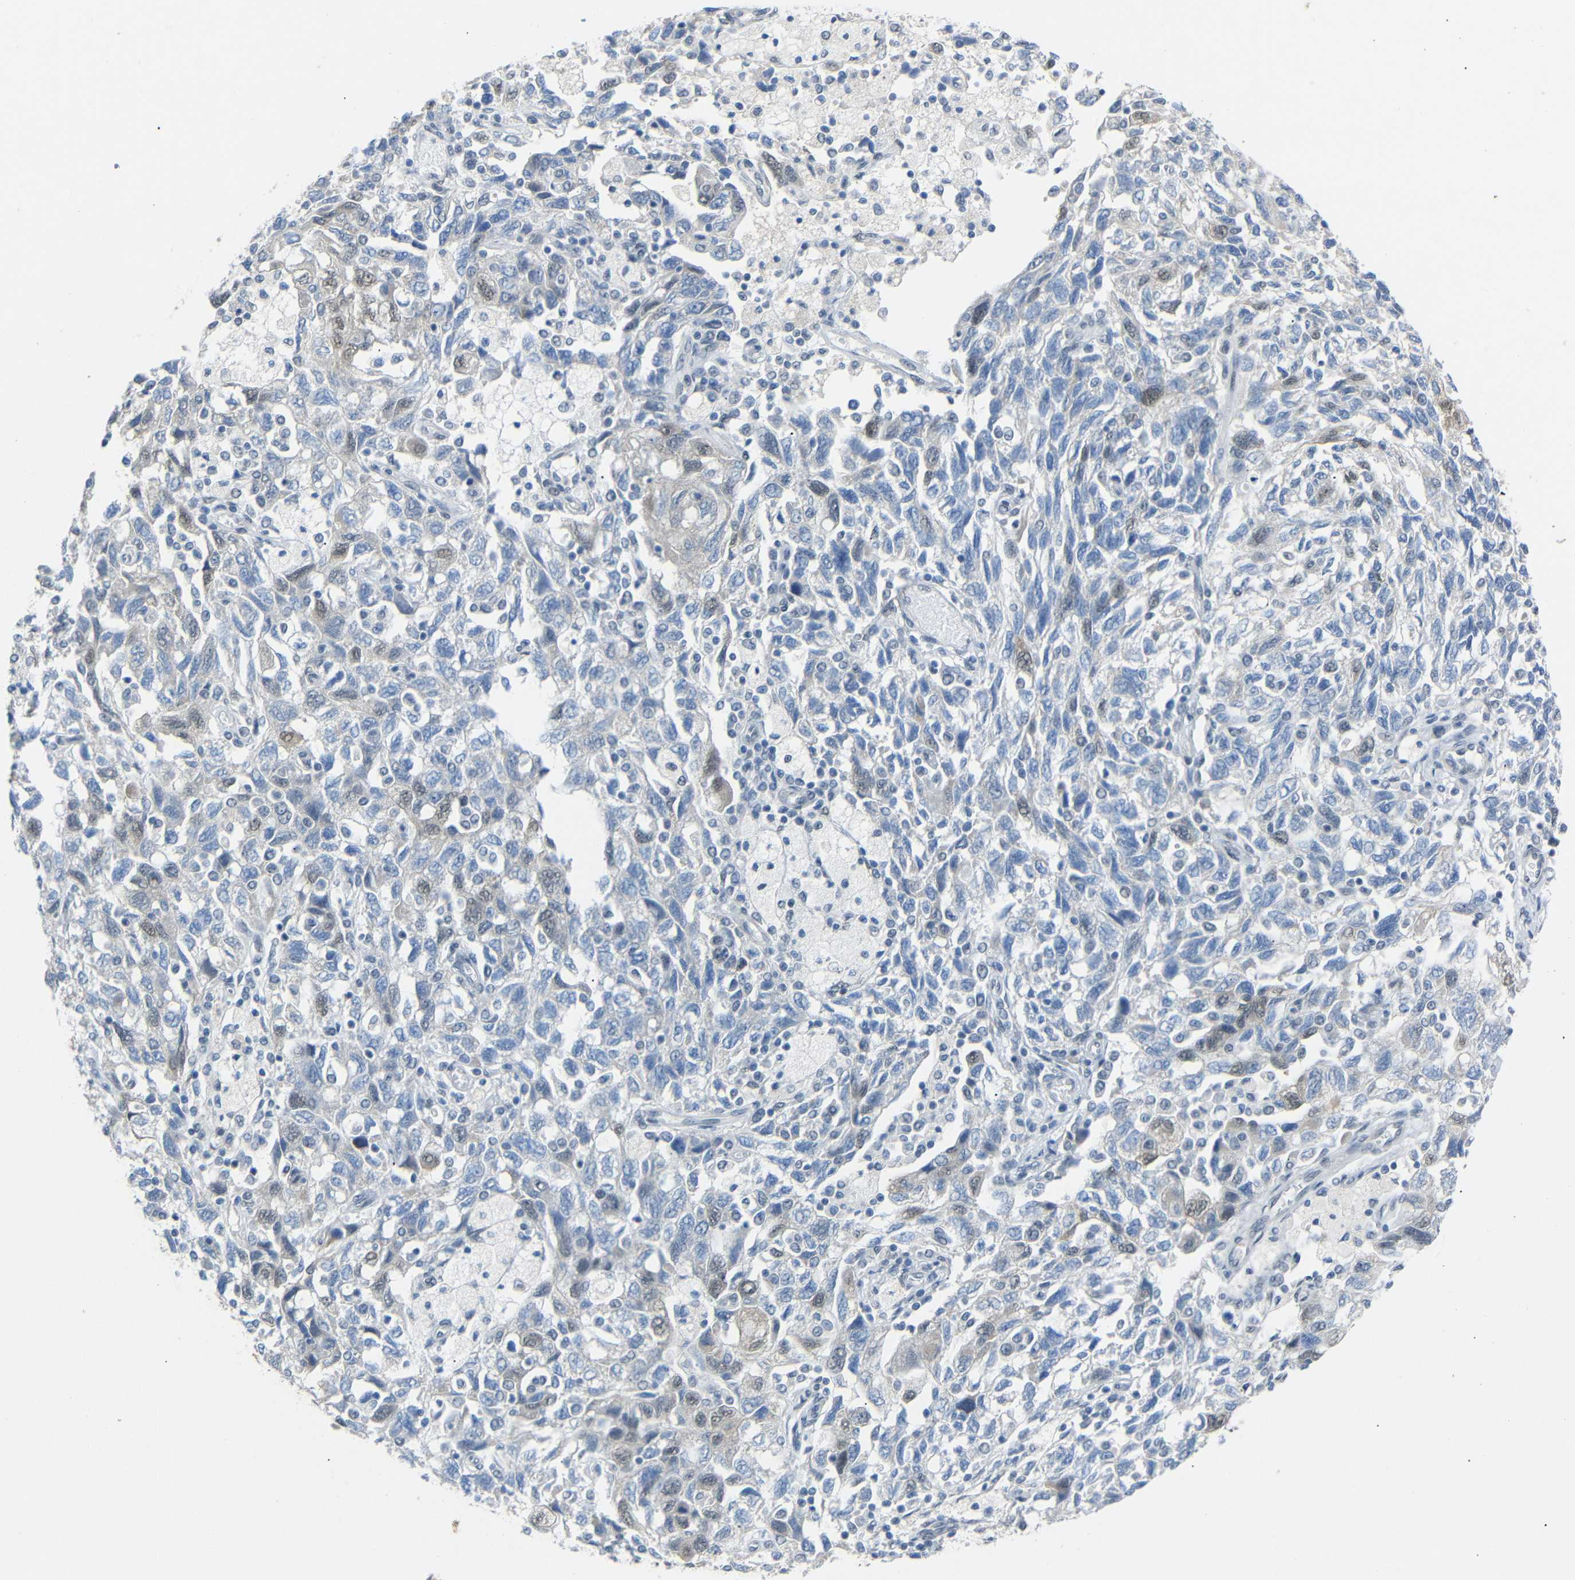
{"staining": {"intensity": "weak", "quantity": "<25%", "location": "nuclear"}, "tissue": "ovarian cancer", "cell_type": "Tumor cells", "image_type": "cancer", "snomed": [{"axis": "morphology", "description": "Carcinoma, NOS"}, {"axis": "morphology", "description": "Cystadenocarcinoma, serous, NOS"}, {"axis": "topography", "description": "Ovary"}], "caption": "The histopathology image shows no significant expression in tumor cells of ovarian cancer.", "gene": "GPR158", "patient": {"sex": "female", "age": 69}}